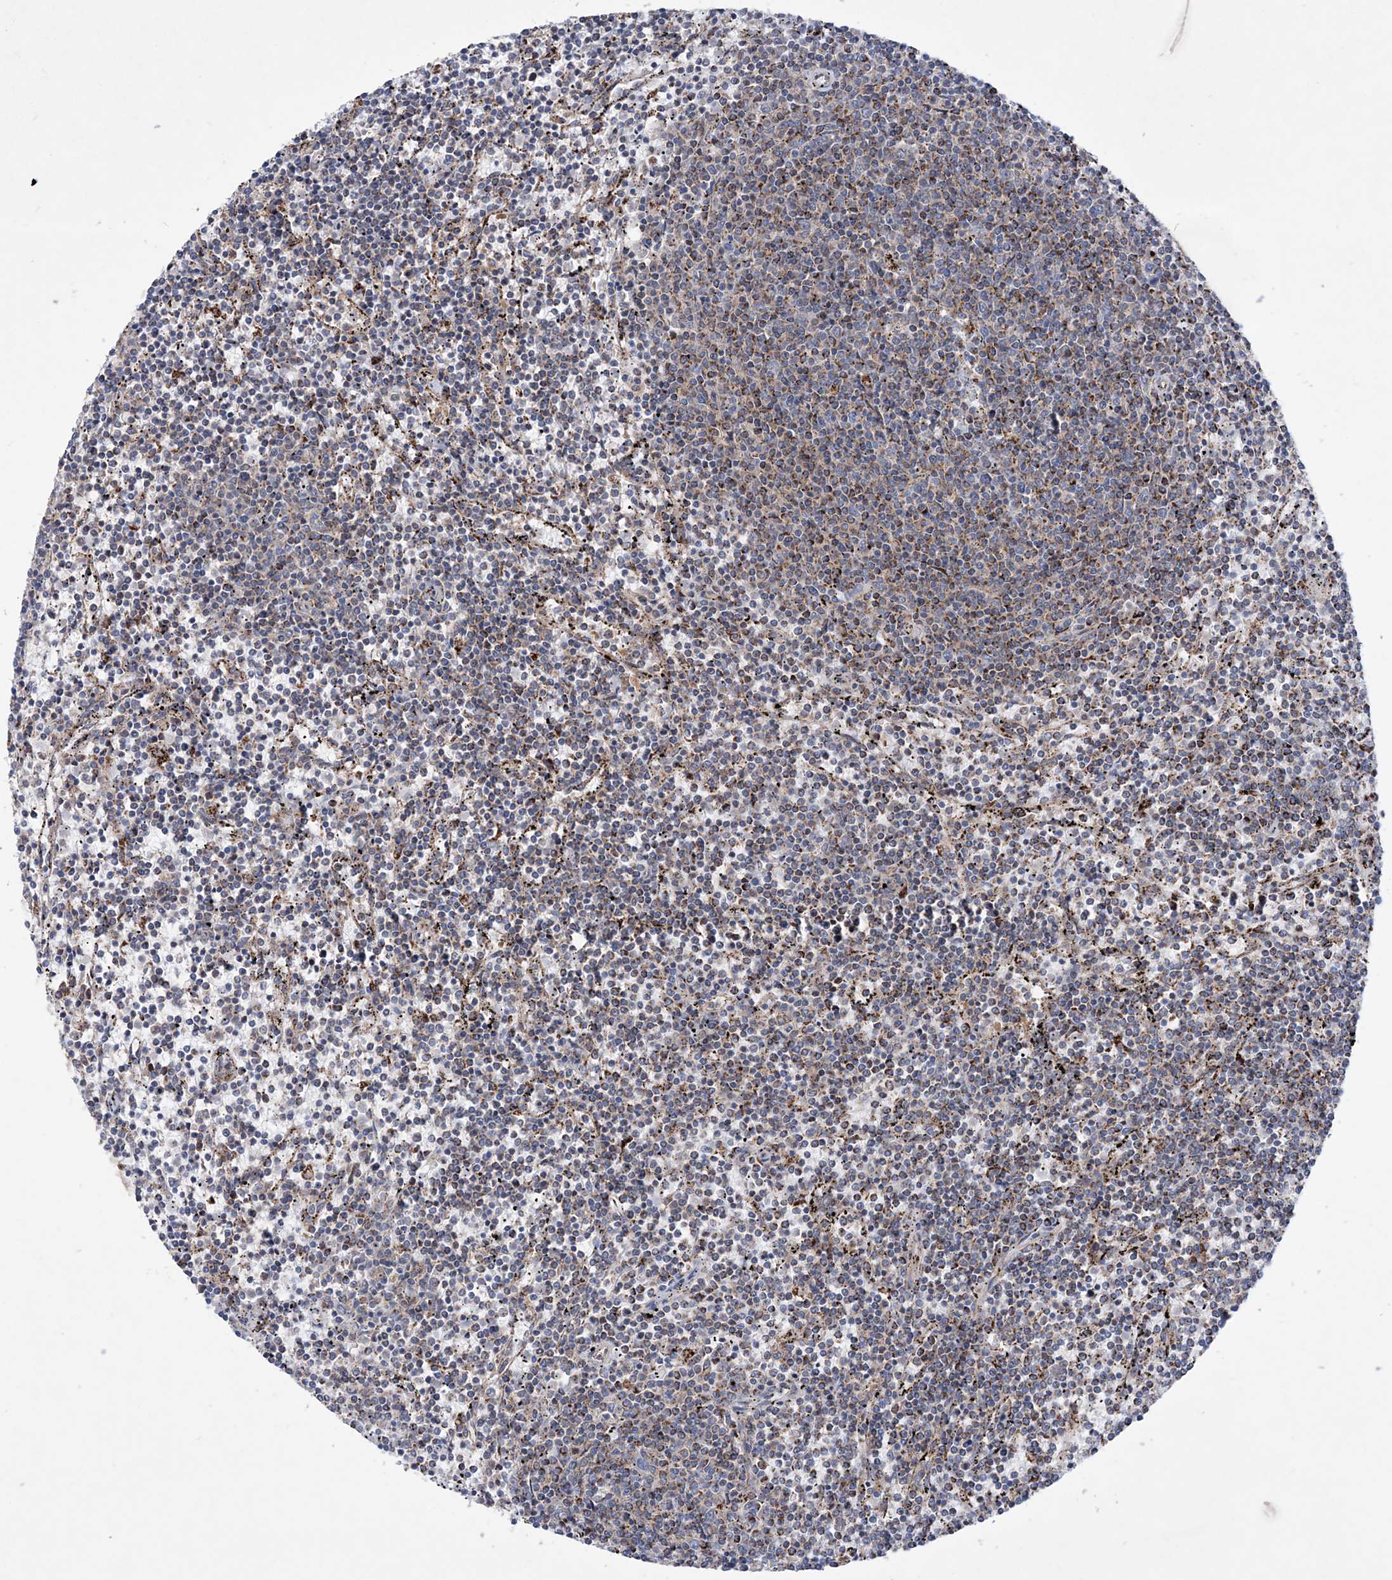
{"staining": {"intensity": "negative", "quantity": "none", "location": "none"}, "tissue": "lymphoma", "cell_type": "Tumor cells", "image_type": "cancer", "snomed": [{"axis": "morphology", "description": "Malignant lymphoma, non-Hodgkin's type, Low grade"}, {"axis": "topography", "description": "Spleen"}], "caption": "DAB immunohistochemical staining of human low-grade malignant lymphoma, non-Hodgkin's type displays no significant staining in tumor cells.", "gene": "NGLY1", "patient": {"sex": "female", "age": 50}}